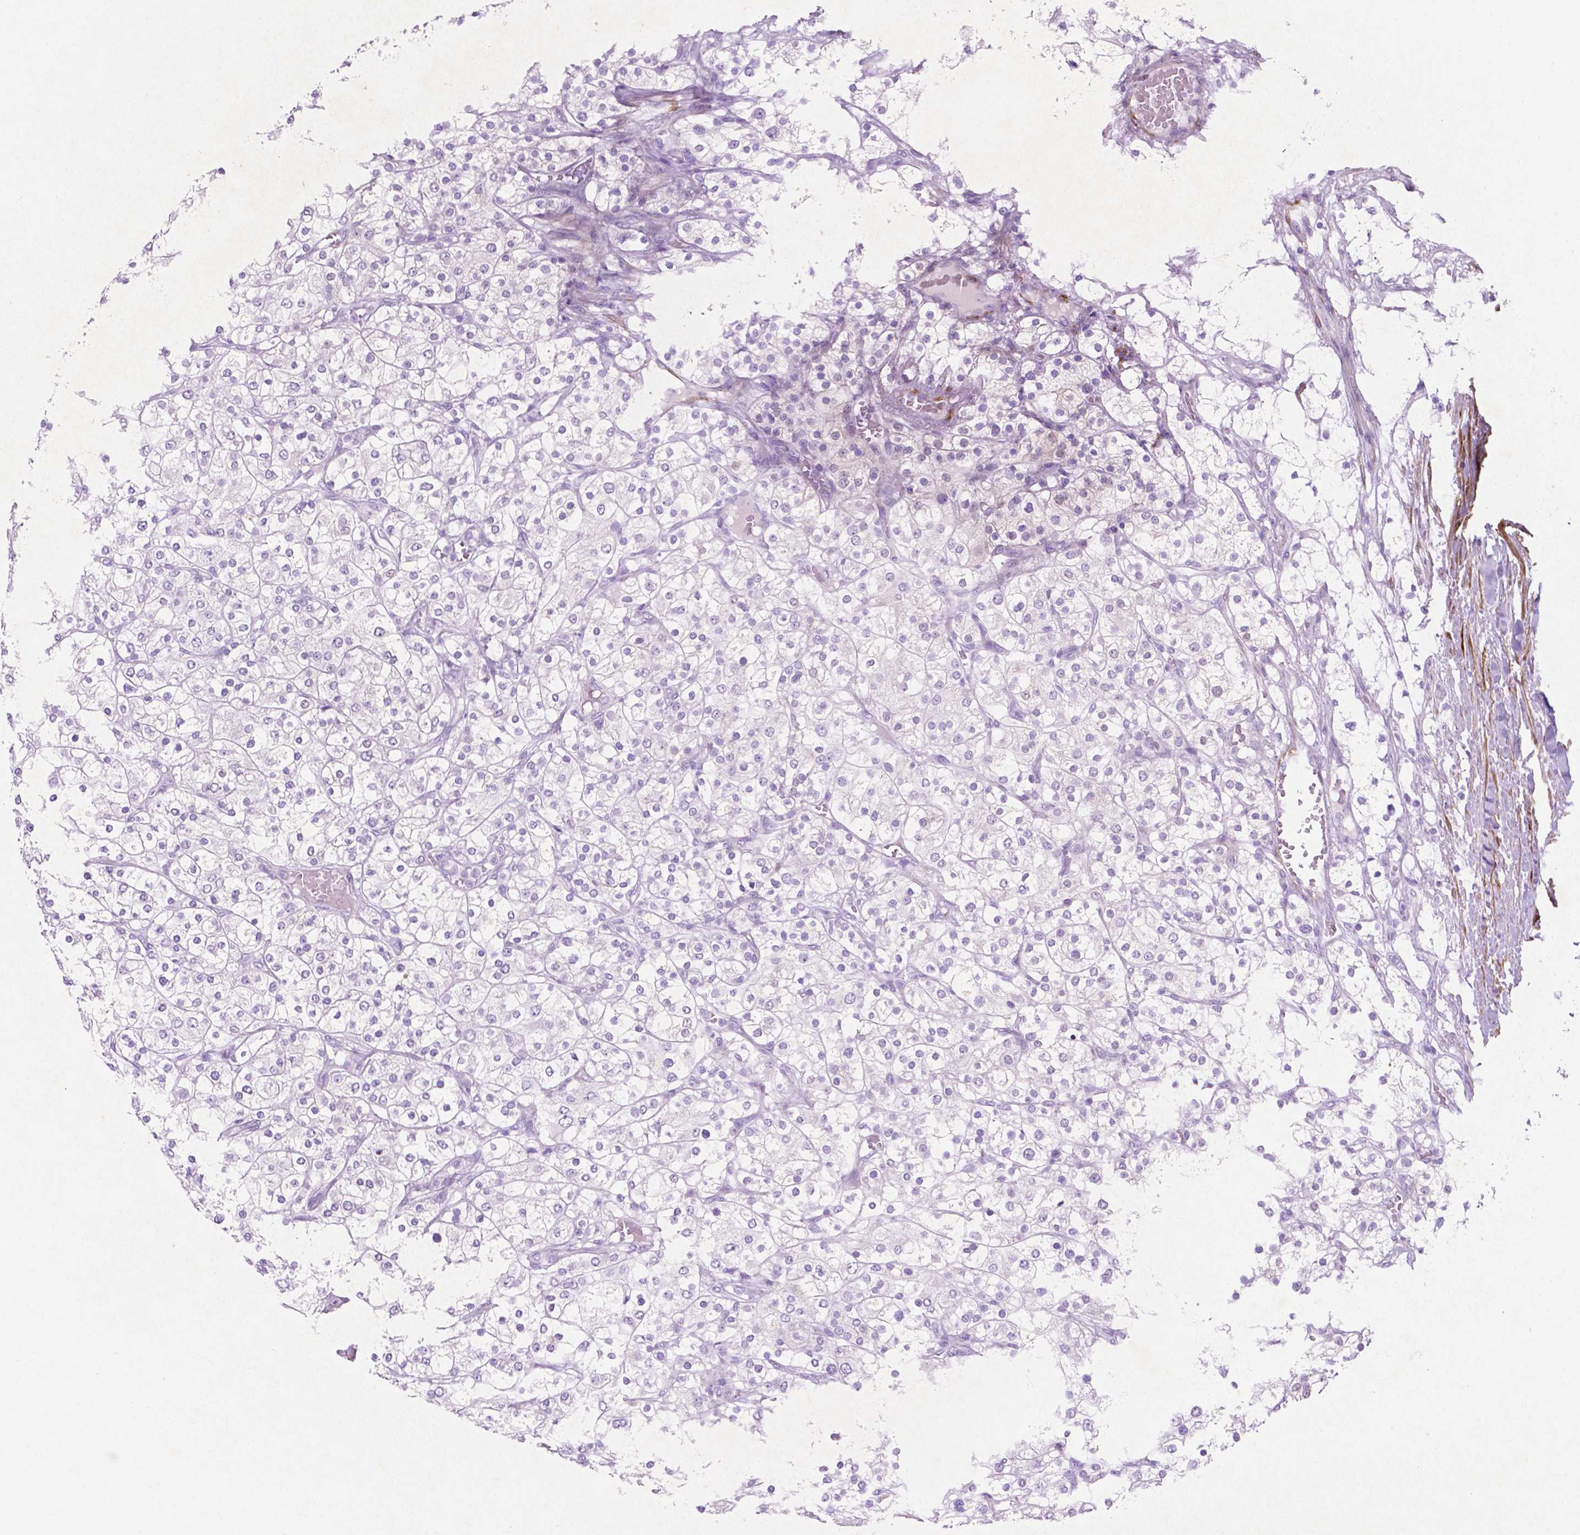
{"staining": {"intensity": "negative", "quantity": "none", "location": "none"}, "tissue": "renal cancer", "cell_type": "Tumor cells", "image_type": "cancer", "snomed": [{"axis": "morphology", "description": "Adenocarcinoma, NOS"}, {"axis": "topography", "description": "Kidney"}], "caption": "Immunohistochemistry (IHC) of human renal cancer demonstrates no expression in tumor cells.", "gene": "ASPG", "patient": {"sex": "male", "age": 80}}